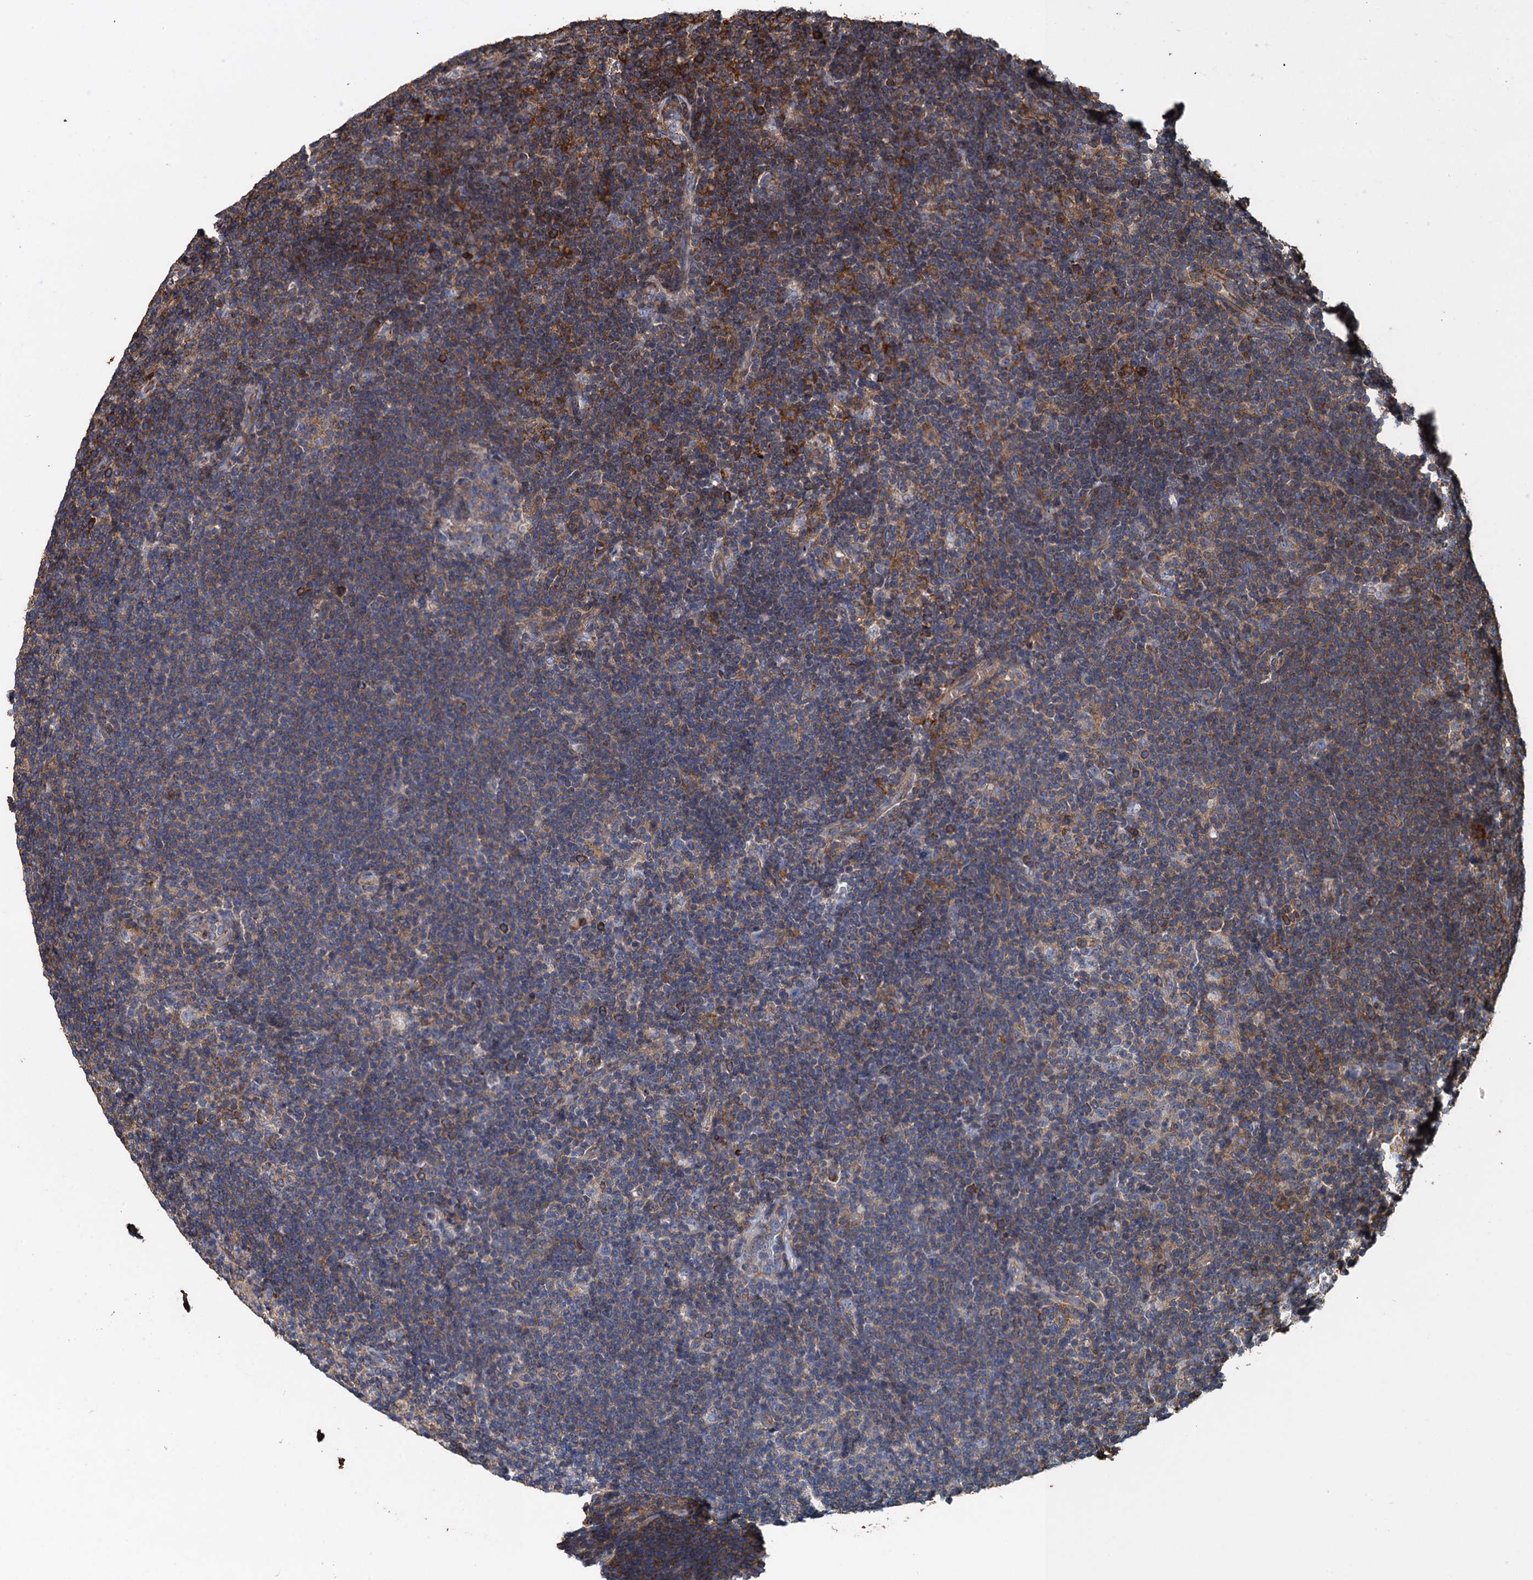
{"staining": {"intensity": "negative", "quantity": "none", "location": "none"}, "tissue": "lymphoma", "cell_type": "Tumor cells", "image_type": "cancer", "snomed": [{"axis": "morphology", "description": "Hodgkin's disease, NOS"}, {"axis": "topography", "description": "Lymph node"}], "caption": "High magnification brightfield microscopy of lymphoma stained with DAB (brown) and counterstained with hematoxylin (blue): tumor cells show no significant positivity.", "gene": "PROSER2", "patient": {"sex": "female", "age": 57}}